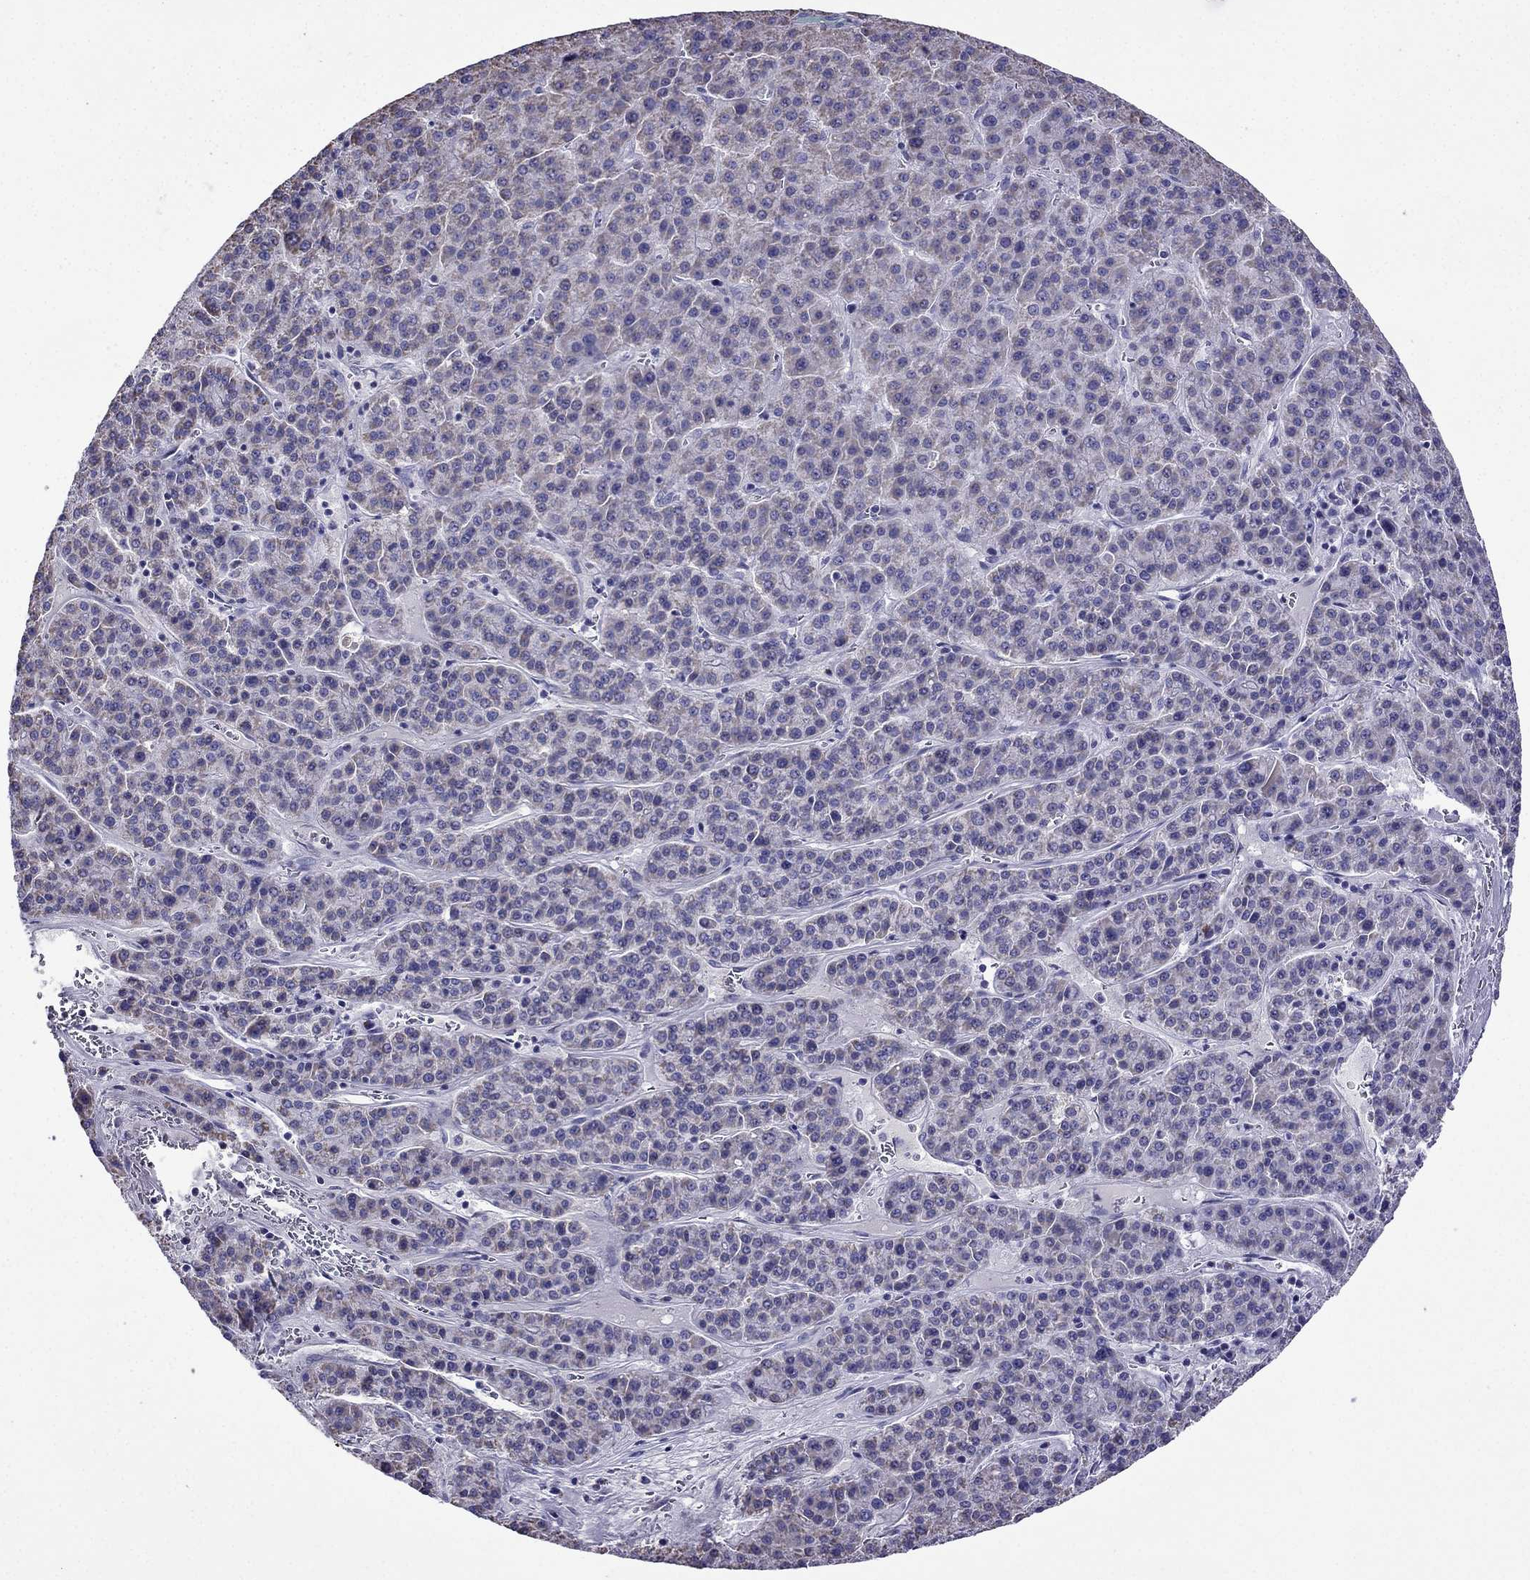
{"staining": {"intensity": "weak", "quantity": ">75%", "location": "cytoplasmic/membranous"}, "tissue": "liver cancer", "cell_type": "Tumor cells", "image_type": "cancer", "snomed": [{"axis": "morphology", "description": "Carcinoma, Hepatocellular, NOS"}, {"axis": "topography", "description": "Liver"}], "caption": "A low amount of weak cytoplasmic/membranous positivity is appreciated in about >75% of tumor cells in liver cancer (hepatocellular carcinoma) tissue. Immunohistochemistry (ihc) stains the protein of interest in brown and the nuclei are stained blue.", "gene": "DSC1", "patient": {"sex": "female", "age": 58}}